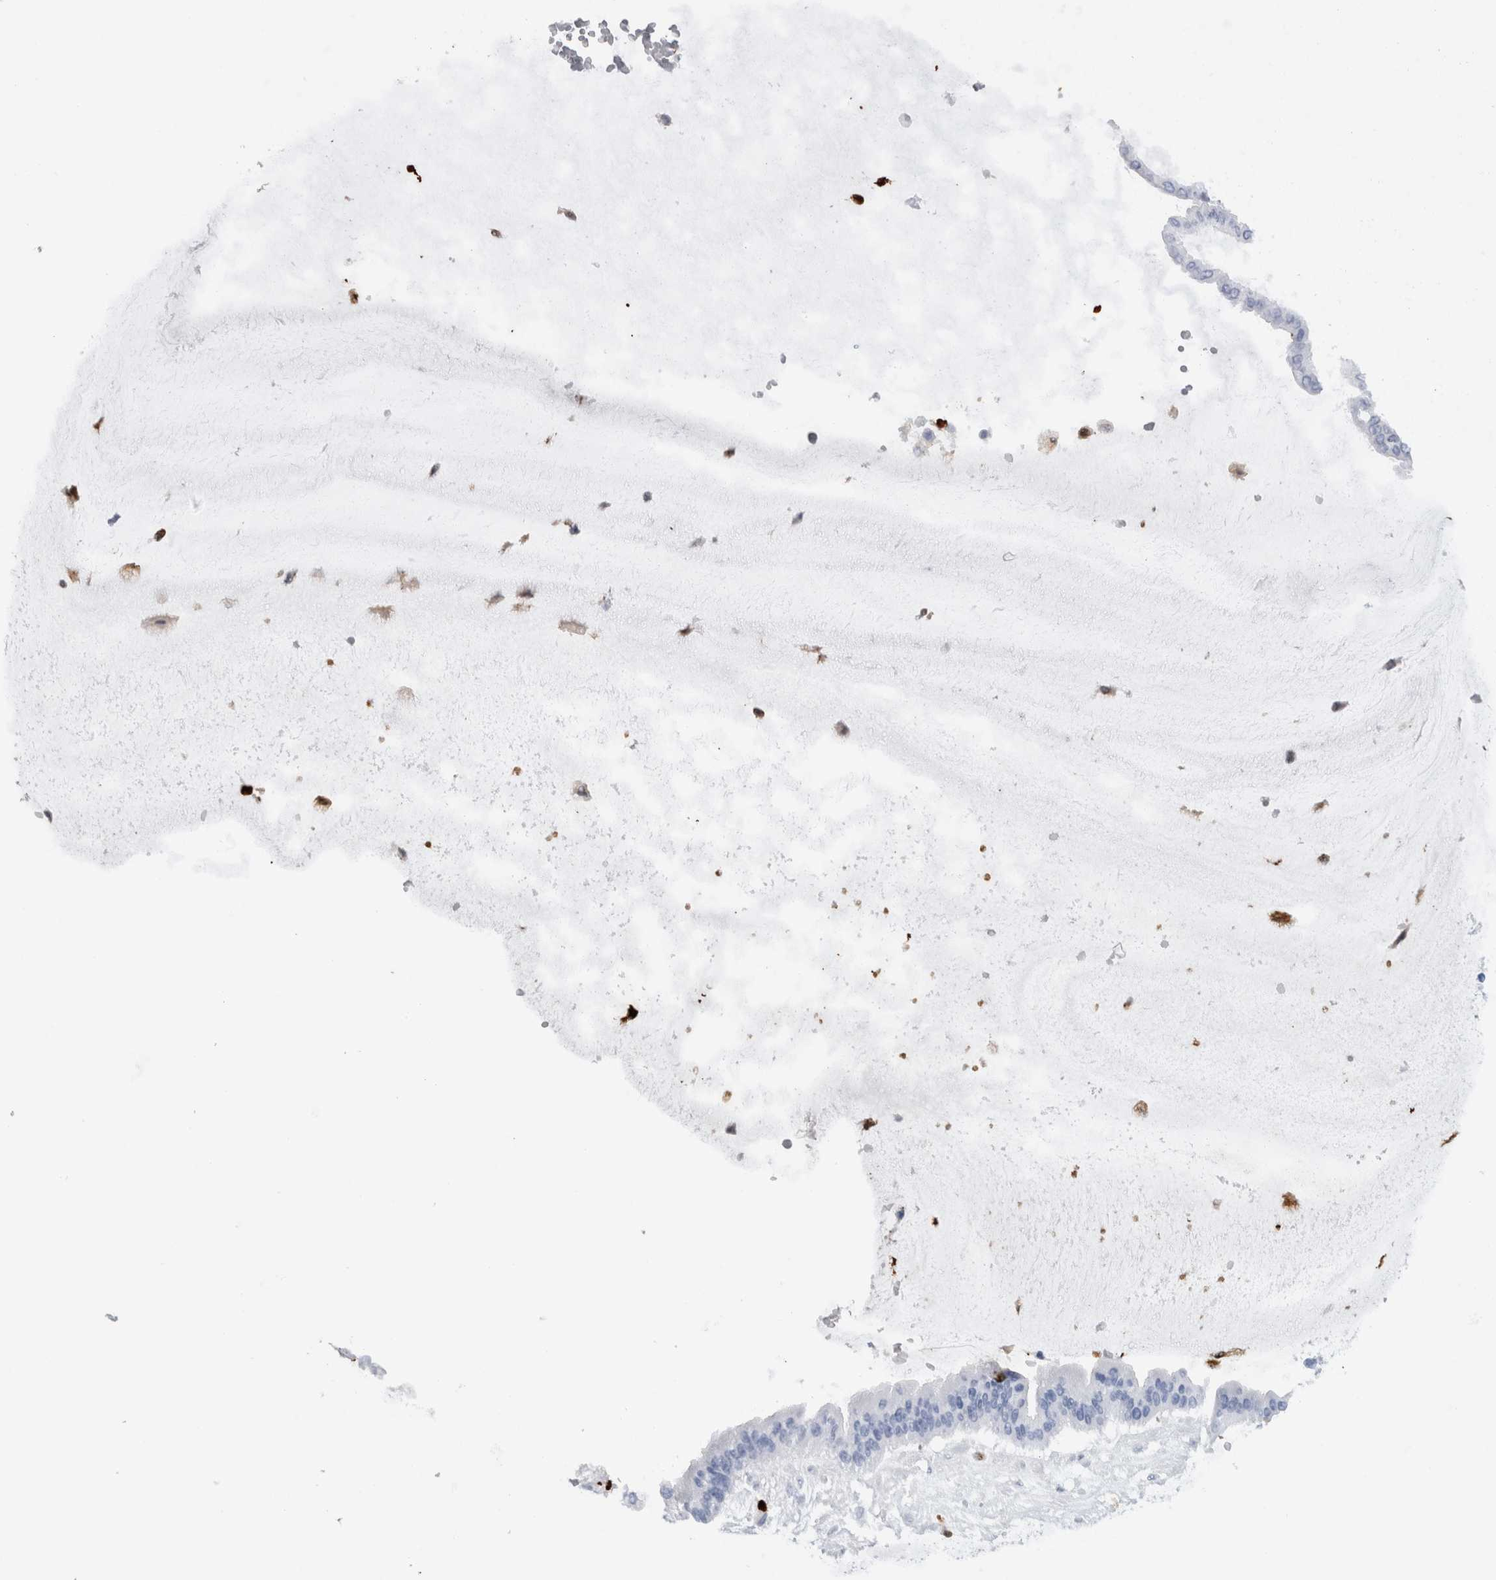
{"staining": {"intensity": "negative", "quantity": "none", "location": "none"}, "tissue": "ovarian cancer", "cell_type": "Tumor cells", "image_type": "cancer", "snomed": [{"axis": "morphology", "description": "Cystadenocarcinoma, mucinous, NOS"}, {"axis": "topography", "description": "Ovary"}], "caption": "IHC image of human ovarian cancer stained for a protein (brown), which demonstrates no positivity in tumor cells. (DAB IHC visualized using brightfield microscopy, high magnification).", "gene": "S100A8", "patient": {"sex": "female", "age": 73}}